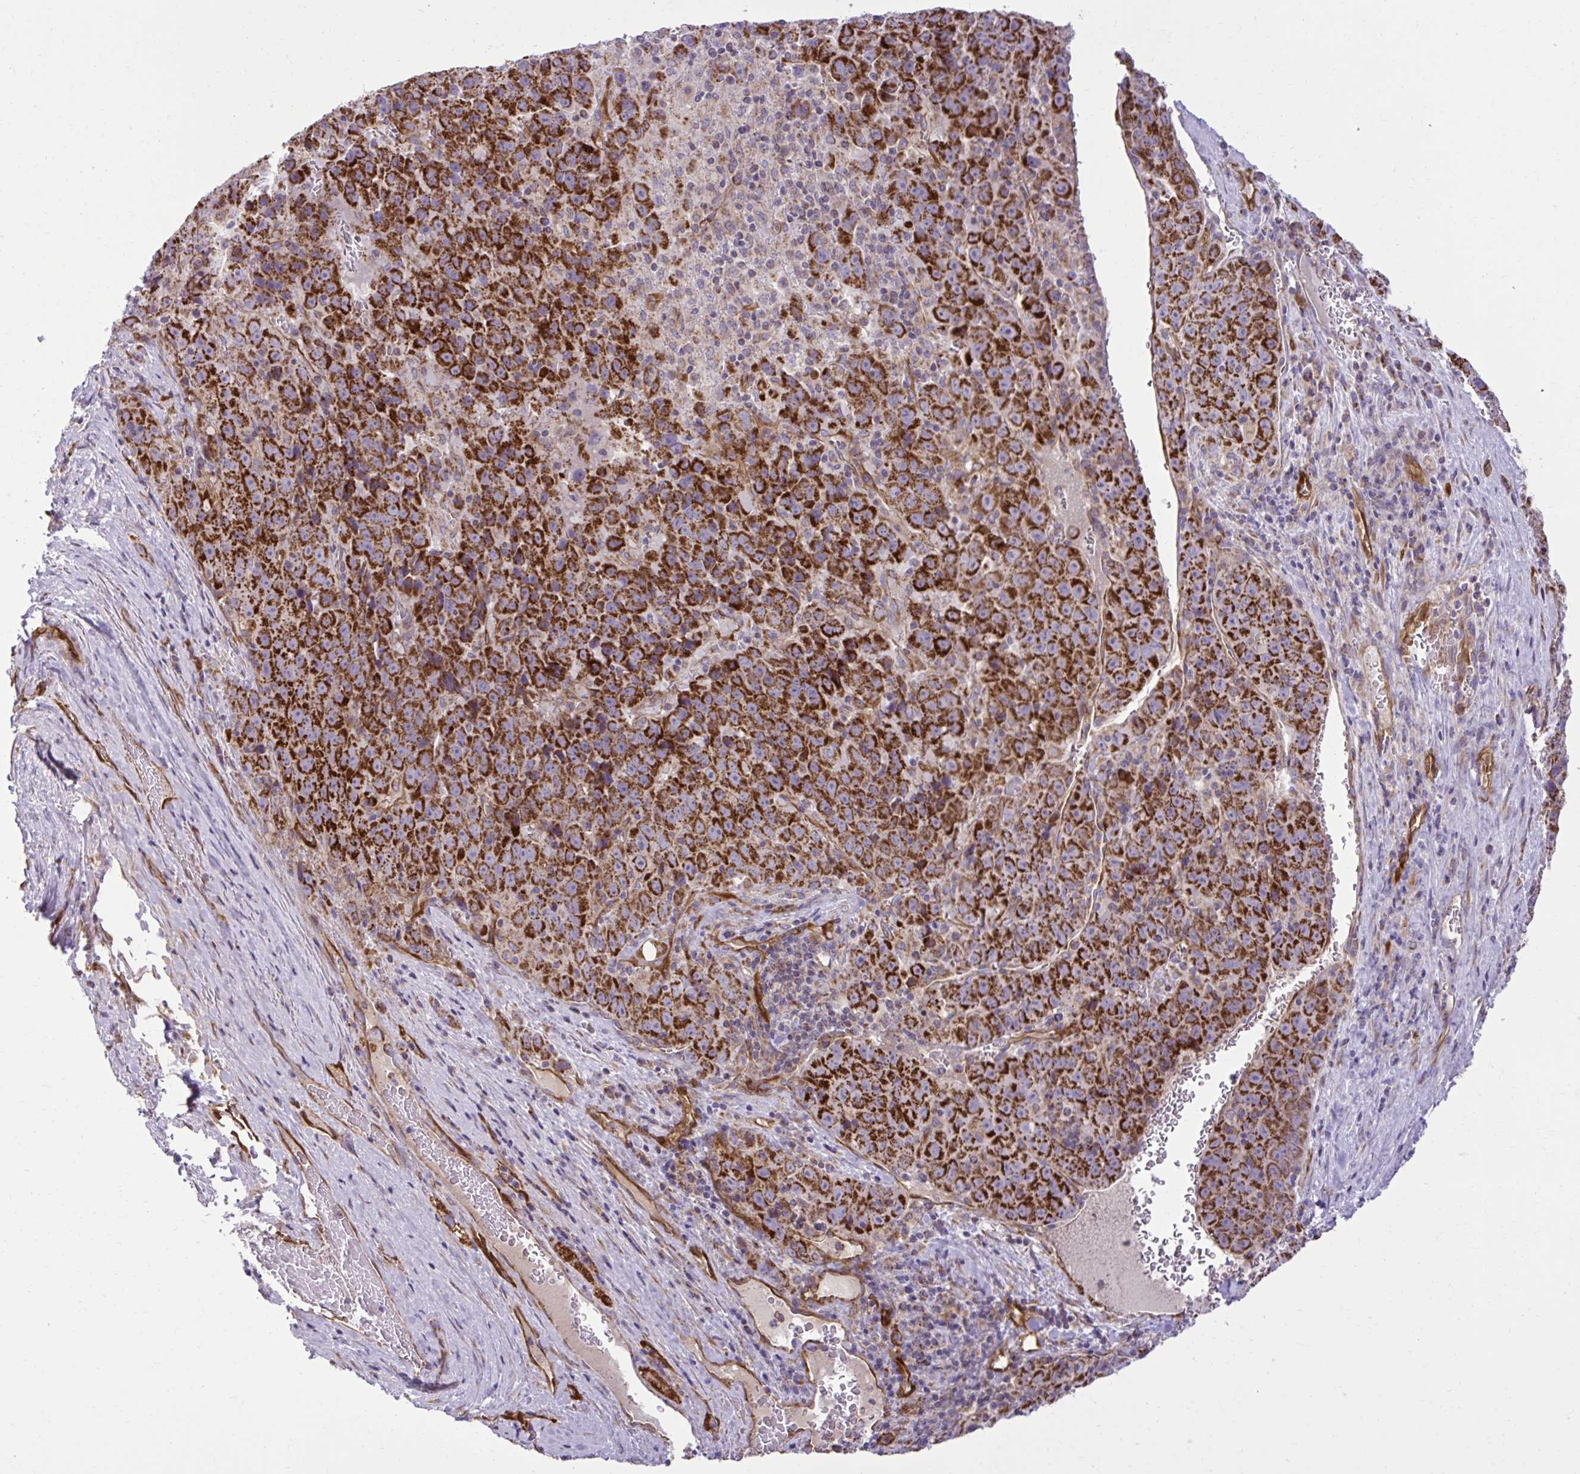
{"staining": {"intensity": "strong", "quantity": ">75%", "location": "cytoplasmic/membranous"}, "tissue": "liver cancer", "cell_type": "Tumor cells", "image_type": "cancer", "snomed": [{"axis": "morphology", "description": "Carcinoma, Hepatocellular, NOS"}, {"axis": "topography", "description": "Liver"}], "caption": "Immunohistochemical staining of human hepatocellular carcinoma (liver) exhibits high levels of strong cytoplasmic/membranous protein staining in approximately >75% of tumor cells.", "gene": "LIMS1", "patient": {"sex": "female", "age": 53}}